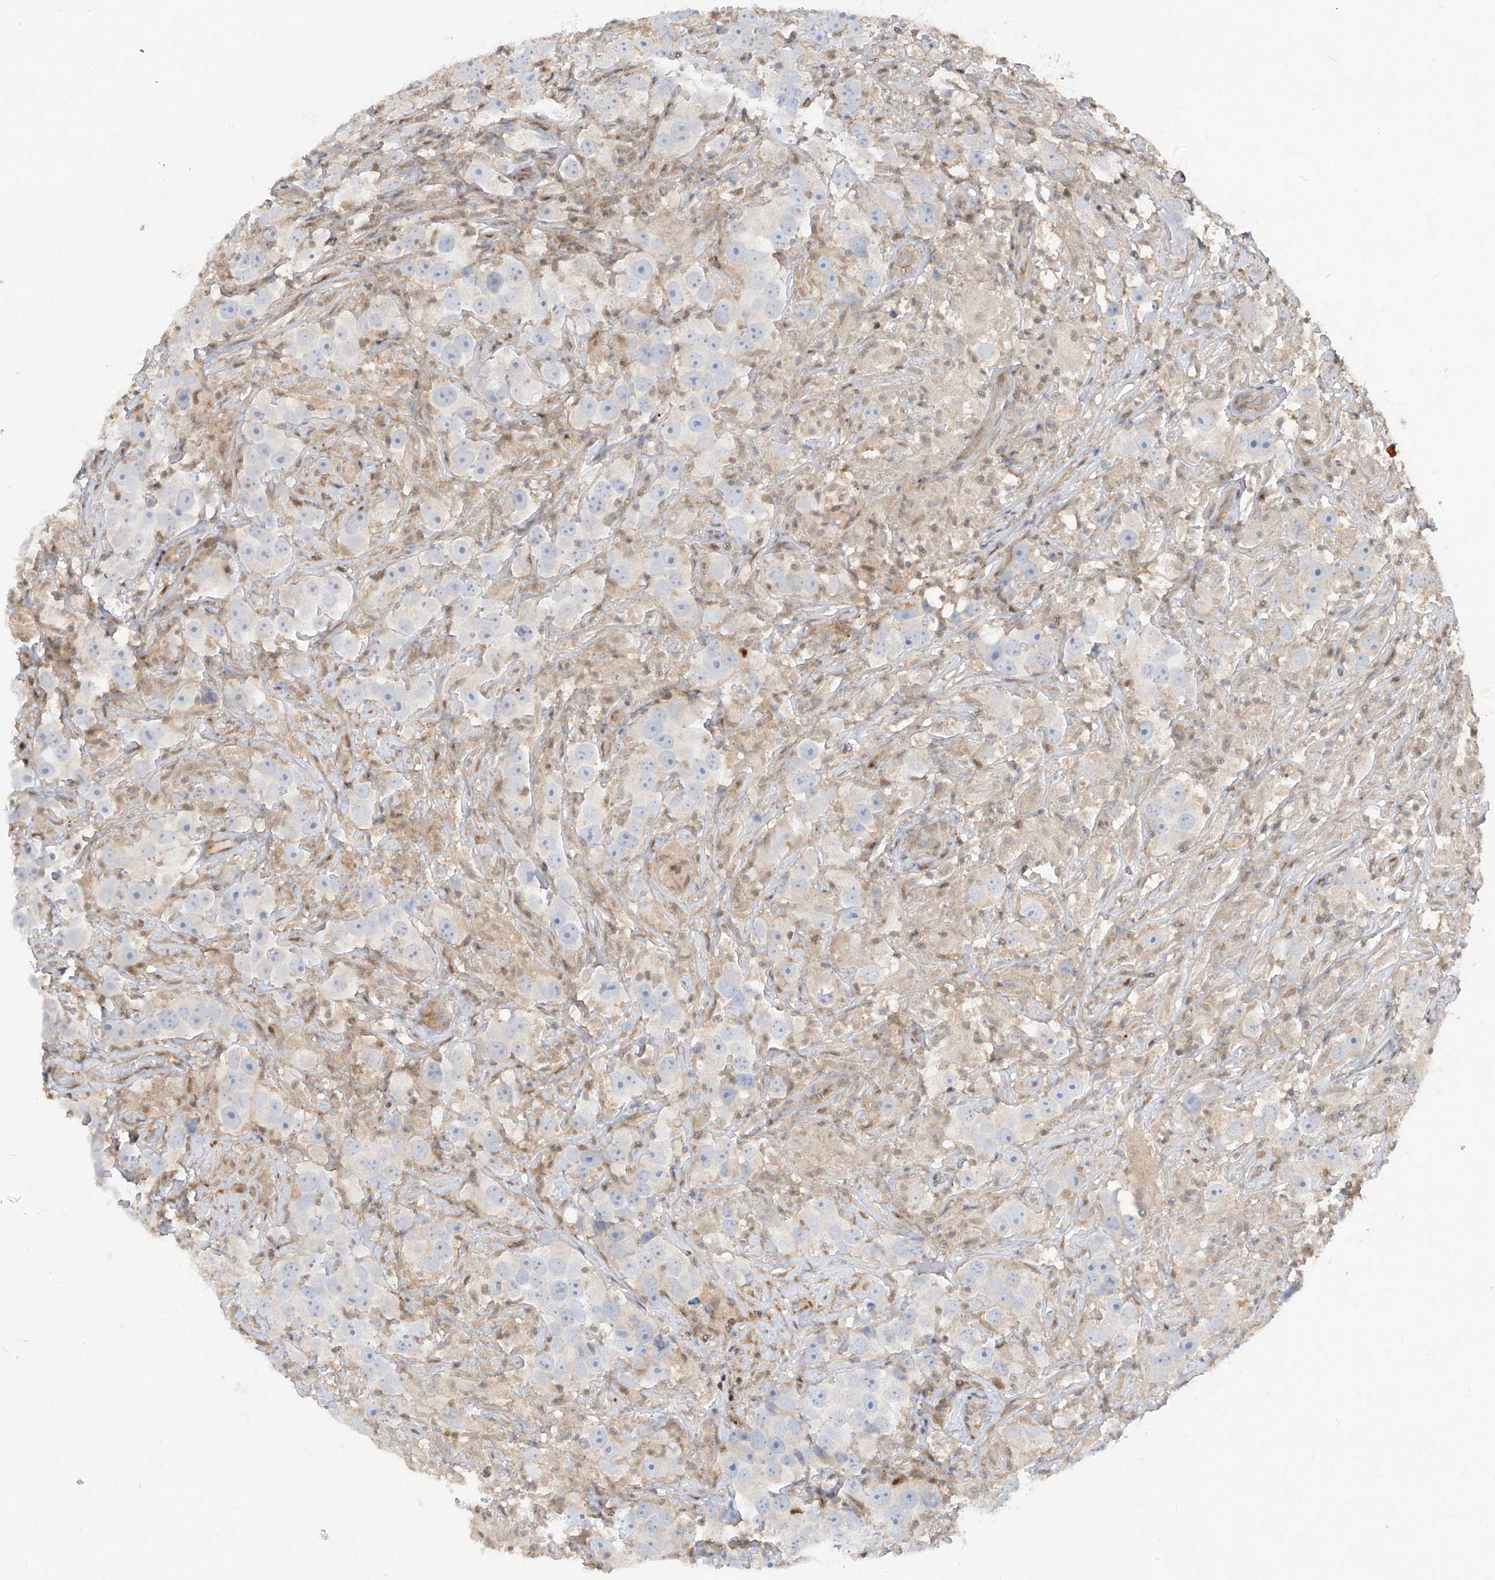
{"staining": {"intensity": "negative", "quantity": "none", "location": "none"}, "tissue": "testis cancer", "cell_type": "Tumor cells", "image_type": "cancer", "snomed": [{"axis": "morphology", "description": "Seminoma, NOS"}, {"axis": "topography", "description": "Testis"}], "caption": "Immunohistochemical staining of human testis seminoma demonstrates no significant staining in tumor cells.", "gene": "ZNF358", "patient": {"sex": "male", "age": 49}}